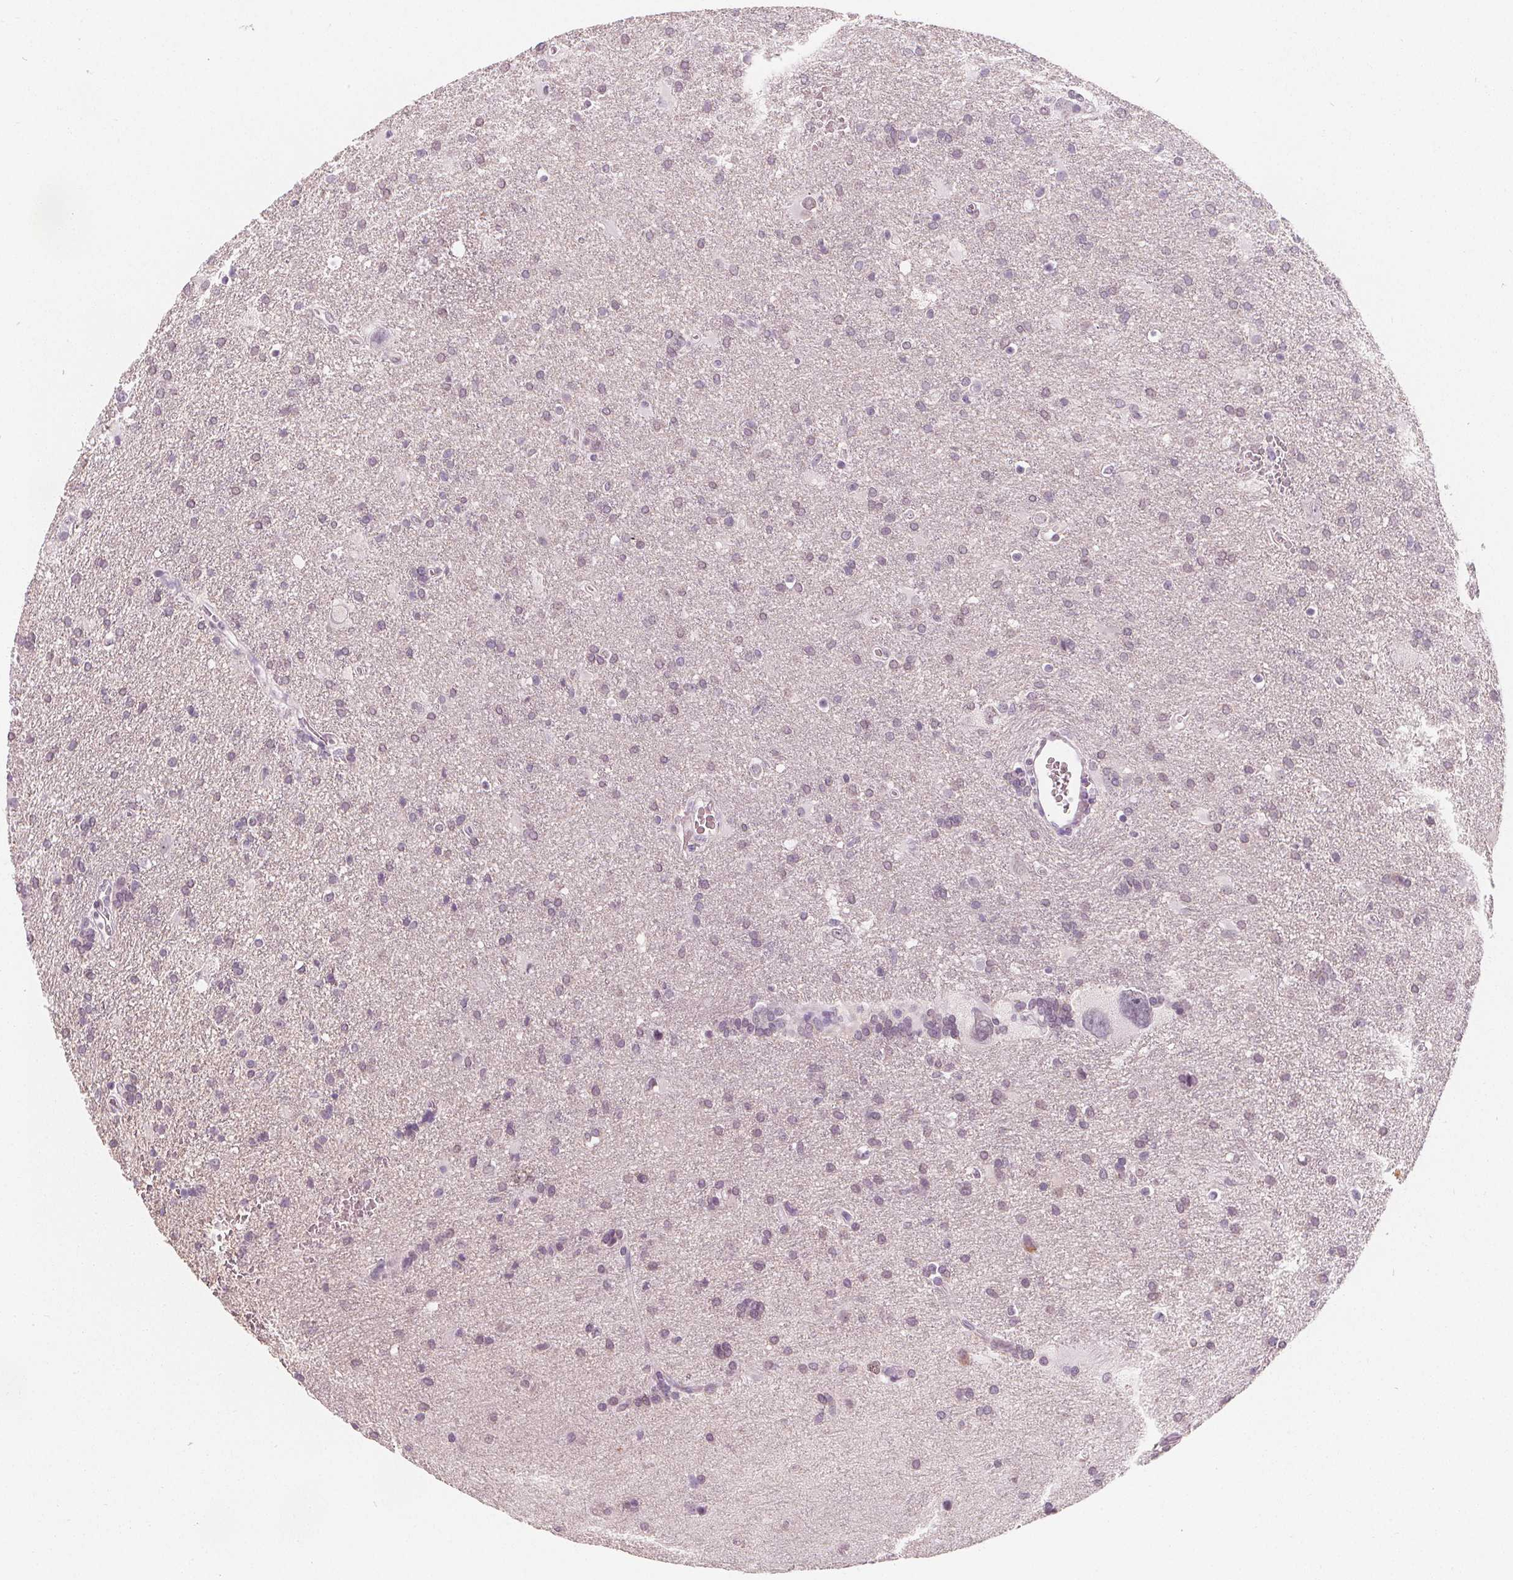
{"staining": {"intensity": "moderate", "quantity": "<25%", "location": "nuclear"}, "tissue": "glioma", "cell_type": "Tumor cells", "image_type": "cancer", "snomed": [{"axis": "morphology", "description": "Glioma, malignant, Low grade"}, {"axis": "topography", "description": "Brain"}], "caption": "Malignant glioma (low-grade) was stained to show a protein in brown. There is low levels of moderate nuclear staining in approximately <25% of tumor cells.", "gene": "DBX2", "patient": {"sex": "male", "age": 66}}